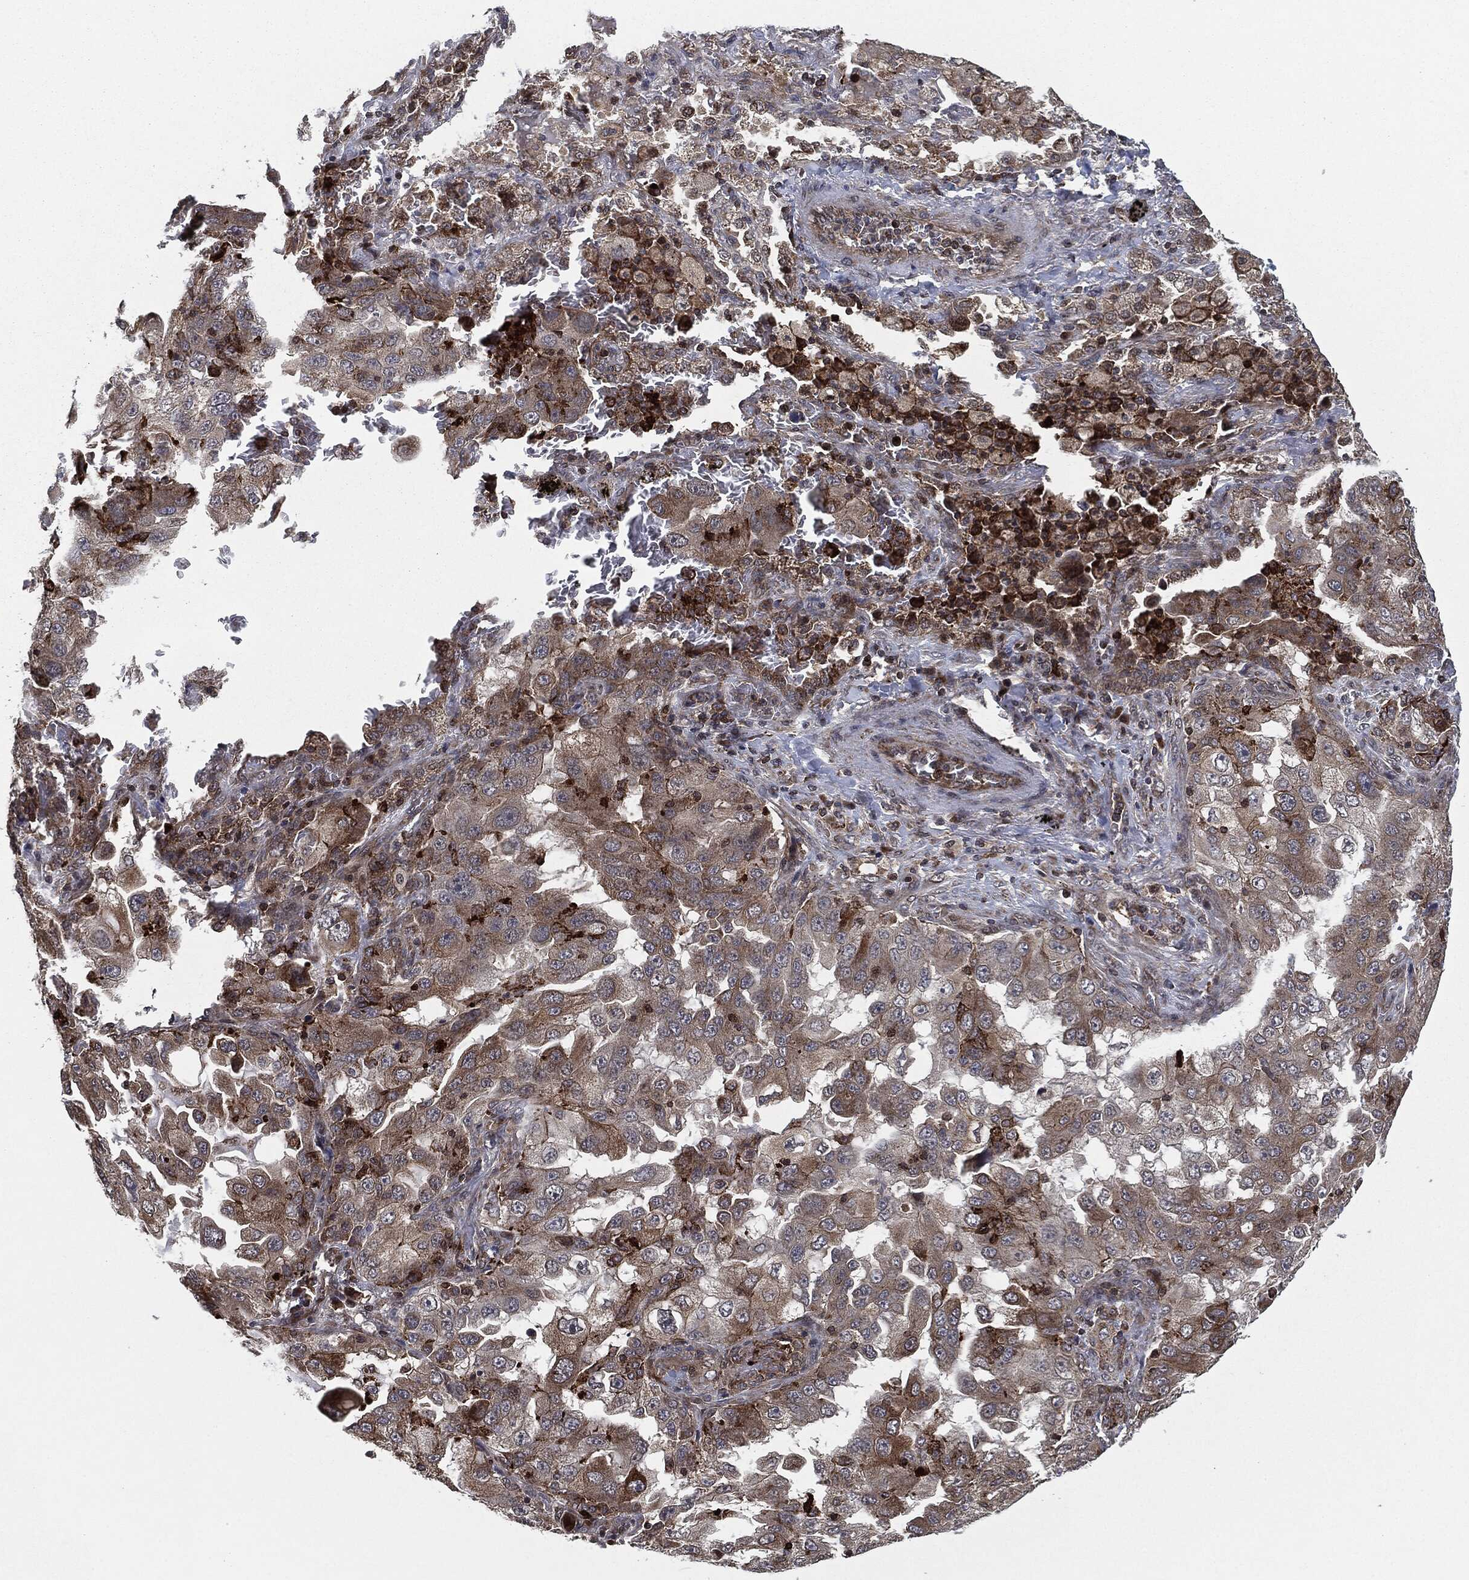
{"staining": {"intensity": "moderate", "quantity": "<25%", "location": "cytoplasmic/membranous"}, "tissue": "lung cancer", "cell_type": "Tumor cells", "image_type": "cancer", "snomed": [{"axis": "morphology", "description": "Adenocarcinoma, NOS"}, {"axis": "topography", "description": "Lung"}], "caption": "The histopathology image demonstrates a brown stain indicating the presence of a protein in the cytoplasmic/membranous of tumor cells in lung cancer.", "gene": "UBR1", "patient": {"sex": "female", "age": 61}}